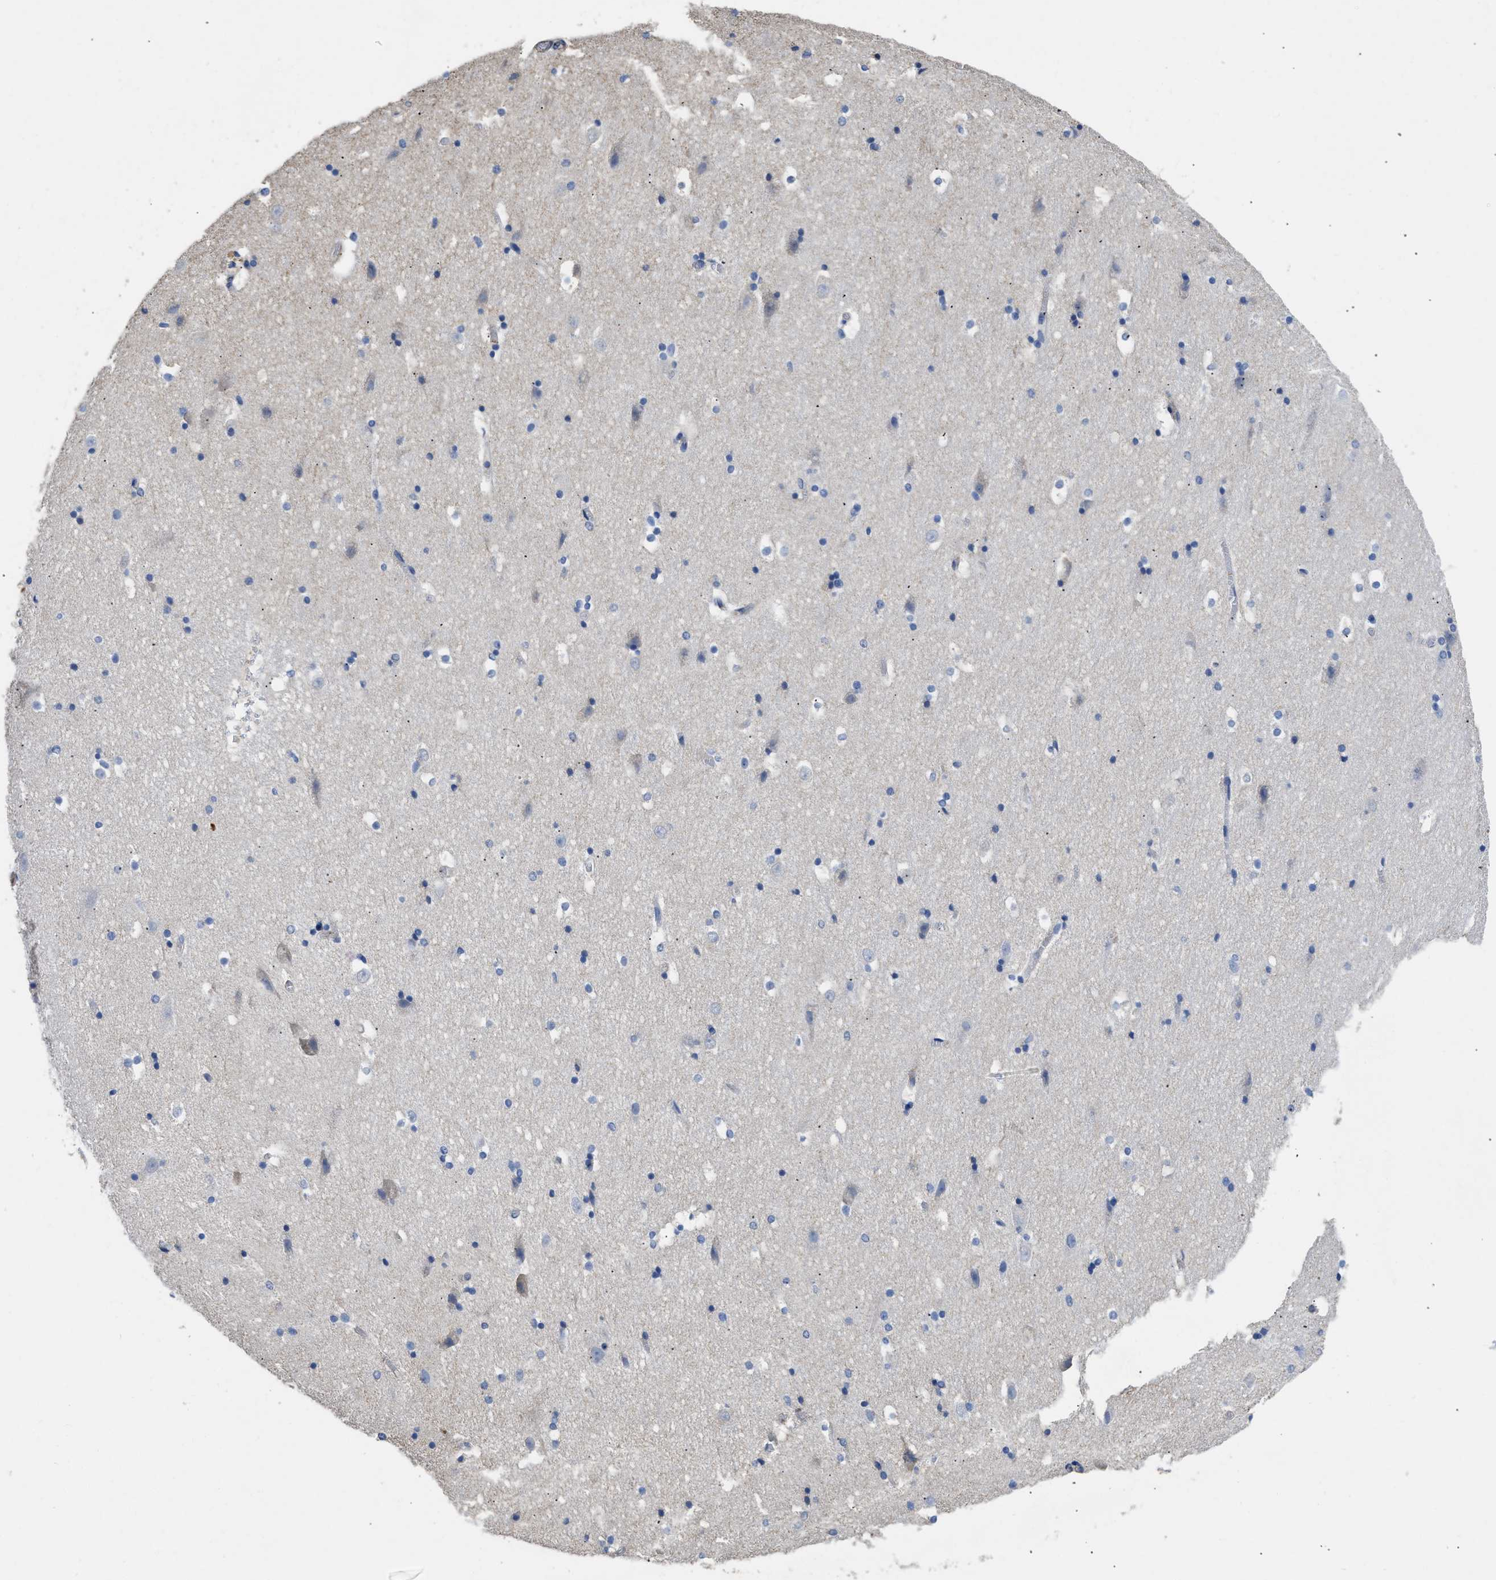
{"staining": {"intensity": "negative", "quantity": "none", "location": "none"}, "tissue": "hippocampus", "cell_type": "Glial cells", "image_type": "normal", "snomed": [{"axis": "morphology", "description": "Normal tissue, NOS"}, {"axis": "topography", "description": "Hippocampus"}], "caption": "DAB immunohistochemical staining of unremarkable hippocampus reveals no significant positivity in glial cells.", "gene": "USP4", "patient": {"sex": "male", "age": 45}}